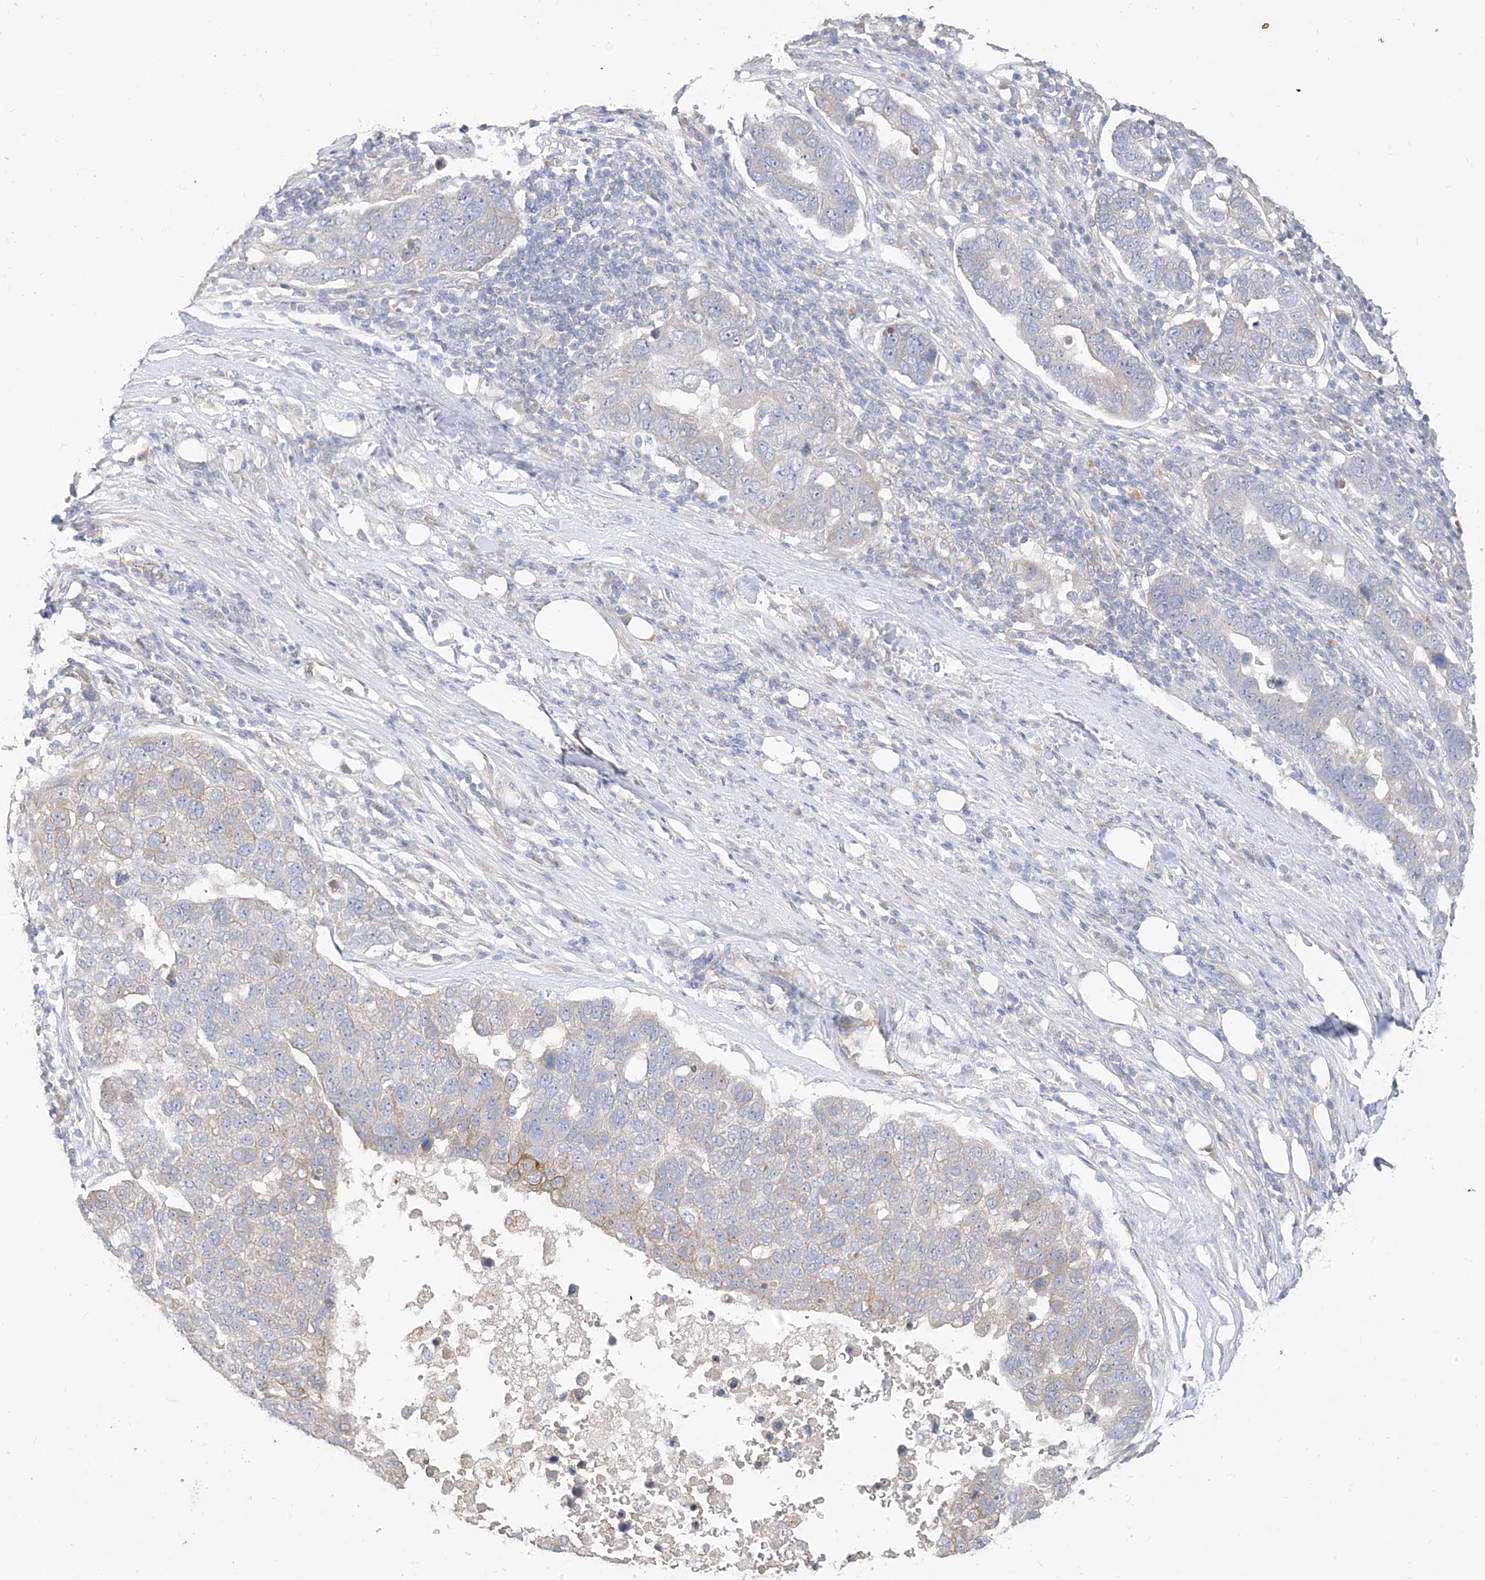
{"staining": {"intensity": "moderate", "quantity": "<25%", "location": "cytoplasmic/membranous"}, "tissue": "pancreatic cancer", "cell_type": "Tumor cells", "image_type": "cancer", "snomed": [{"axis": "morphology", "description": "Adenocarcinoma, NOS"}, {"axis": "topography", "description": "Pancreas"}], "caption": "An image showing moderate cytoplasmic/membranous positivity in approximately <25% of tumor cells in adenocarcinoma (pancreatic), as visualized by brown immunohistochemical staining.", "gene": "RASA2", "patient": {"sex": "female", "age": 61}}